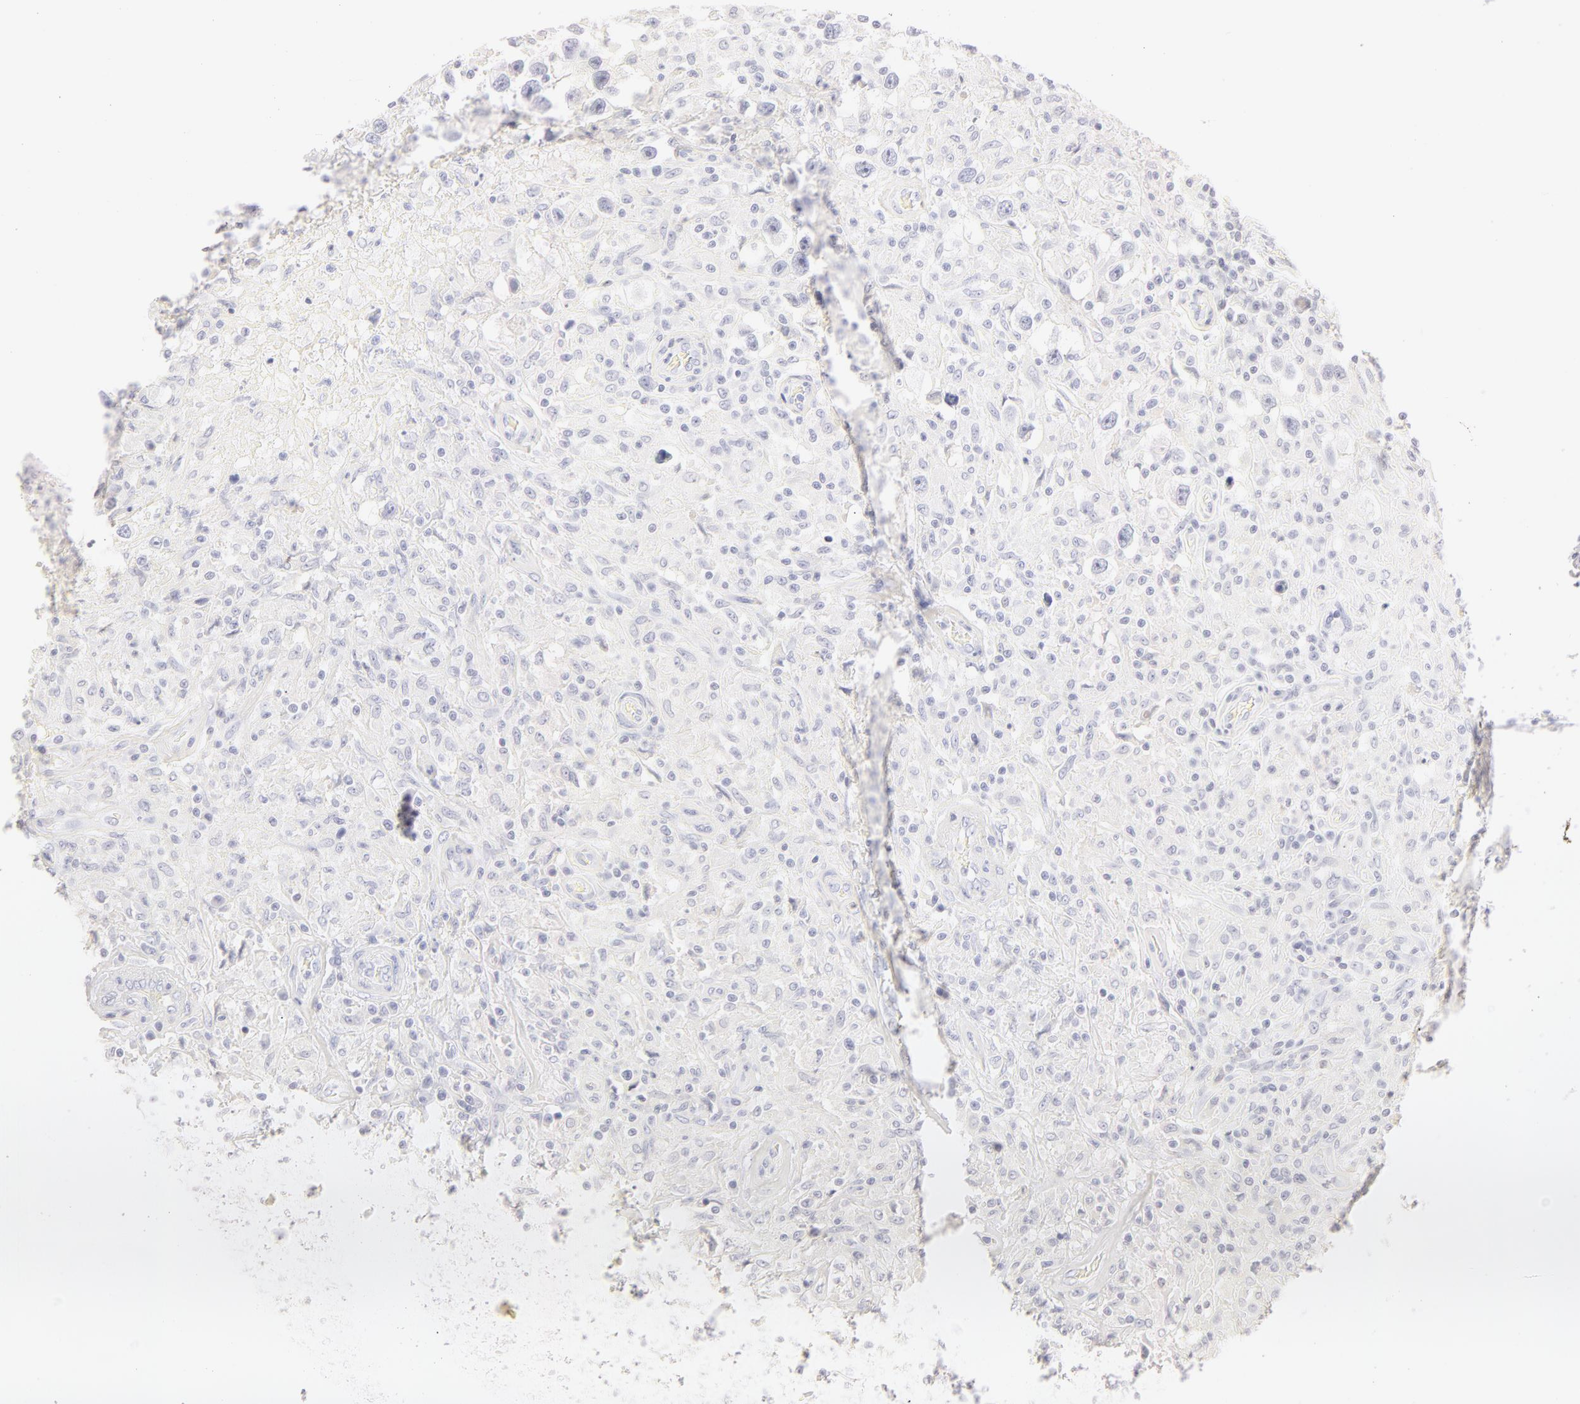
{"staining": {"intensity": "negative", "quantity": "none", "location": "none"}, "tissue": "testis cancer", "cell_type": "Tumor cells", "image_type": "cancer", "snomed": [{"axis": "morphology", "description": "Seminoma, NOS"}, {"axis": "topography", "description": "Testis"}], "caption": "Protein analysis of testis cancer demonstrates no significant expression in tumor cells. (Brightfield microscopy of DAB (3,3'-diaminobenzidine) IHC at high magnification).", "gene": "LGALS7B", "patient": {"sex": "male", "age": 34}}